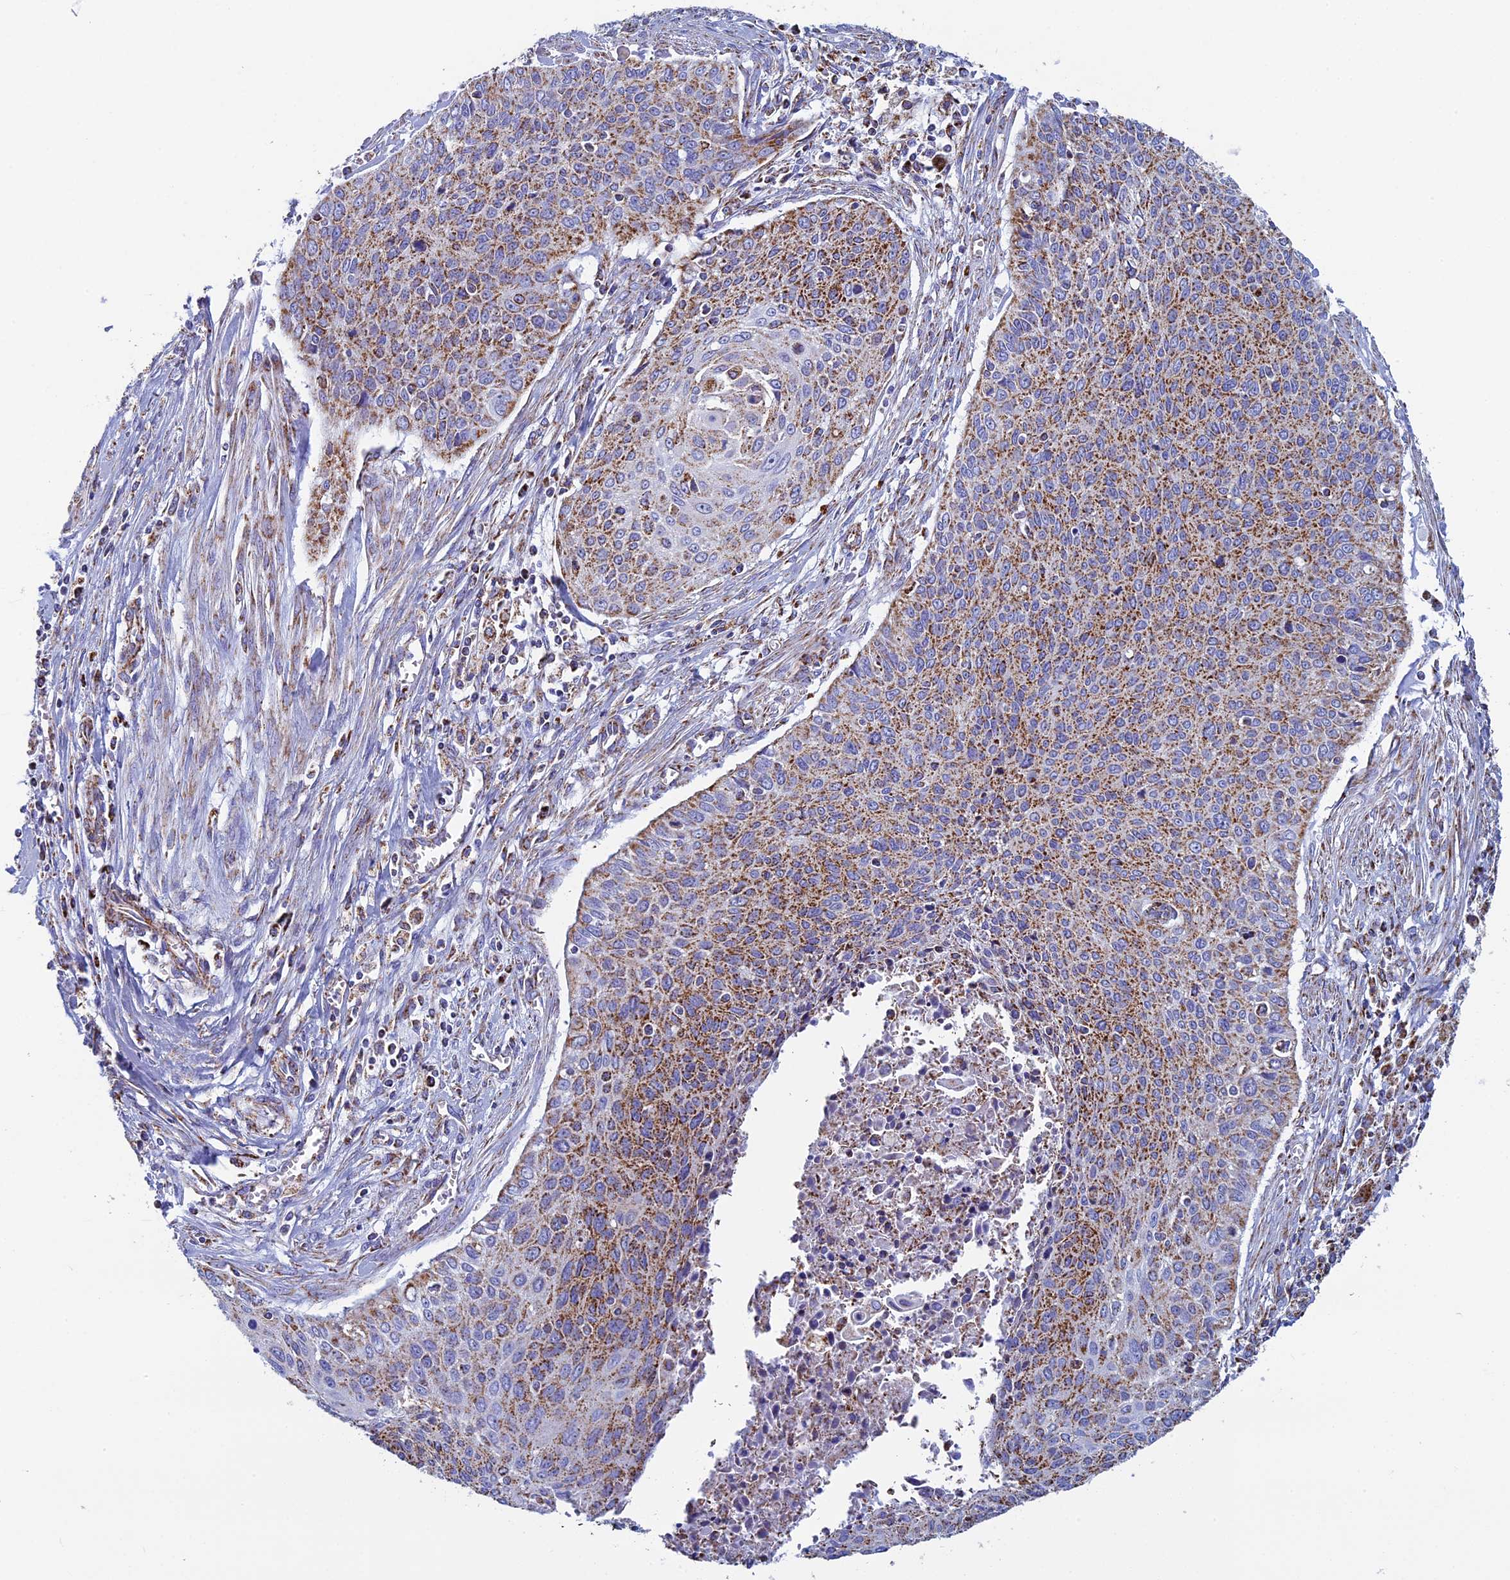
{"staining": {"intensity": "moderate", "quantity": ">75%", "location": "cytoplasmic/membranous"}, "tissue": "cervical cancer", "cell_type": "Tumor cells", "image_type": "cancer", "snomed": [{"axis": "morphology", "description": "Squamous cell carcinoma, NOS"}, {"axis": "topography", "description": "Cervix"}], "caption": "IHC (DAB (3,3'-diaminobenzidine)) staining of cervical cancer reveals moderate cytoplasmic/membranous protein expression in approximately >75% of tumor cells.", "gene": "UQCRFS1", "patient": {"sex": "female", "age": 55}}